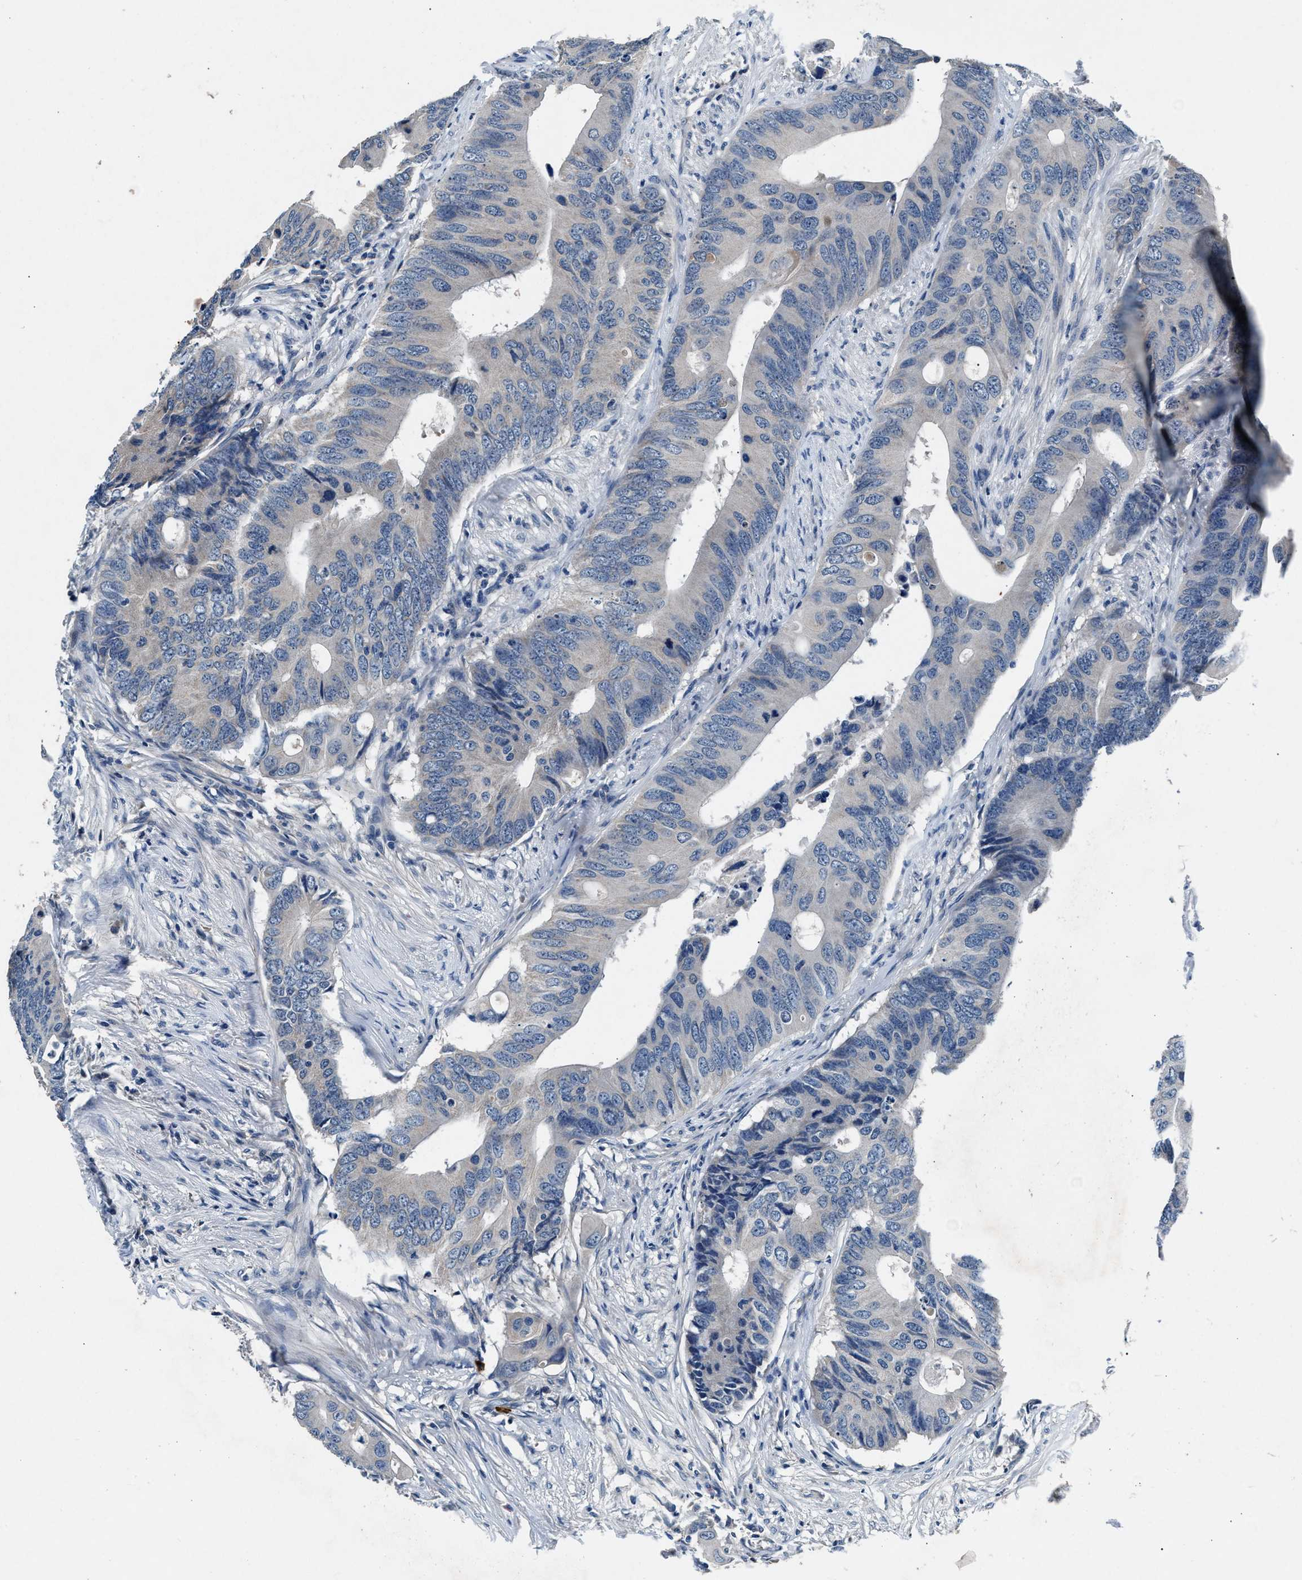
{"staining": {"intensity": "negative", "quantity": "none", "location": "none"}, "tissue": "colorectal cancer", "cell_type": "Tumor cells", "image_type": "cancer", "snomed": [{"axis": "morphology", "description": "Adenocarcinoma, NOS"}, {"axis": "topography", "description": "Colon"}], "caption": "A micrograph of human colorectal cancer is negative for staining in tumor cells.", "gene": "DENND6B", "patient": {"sex": "male", "age": 71}}